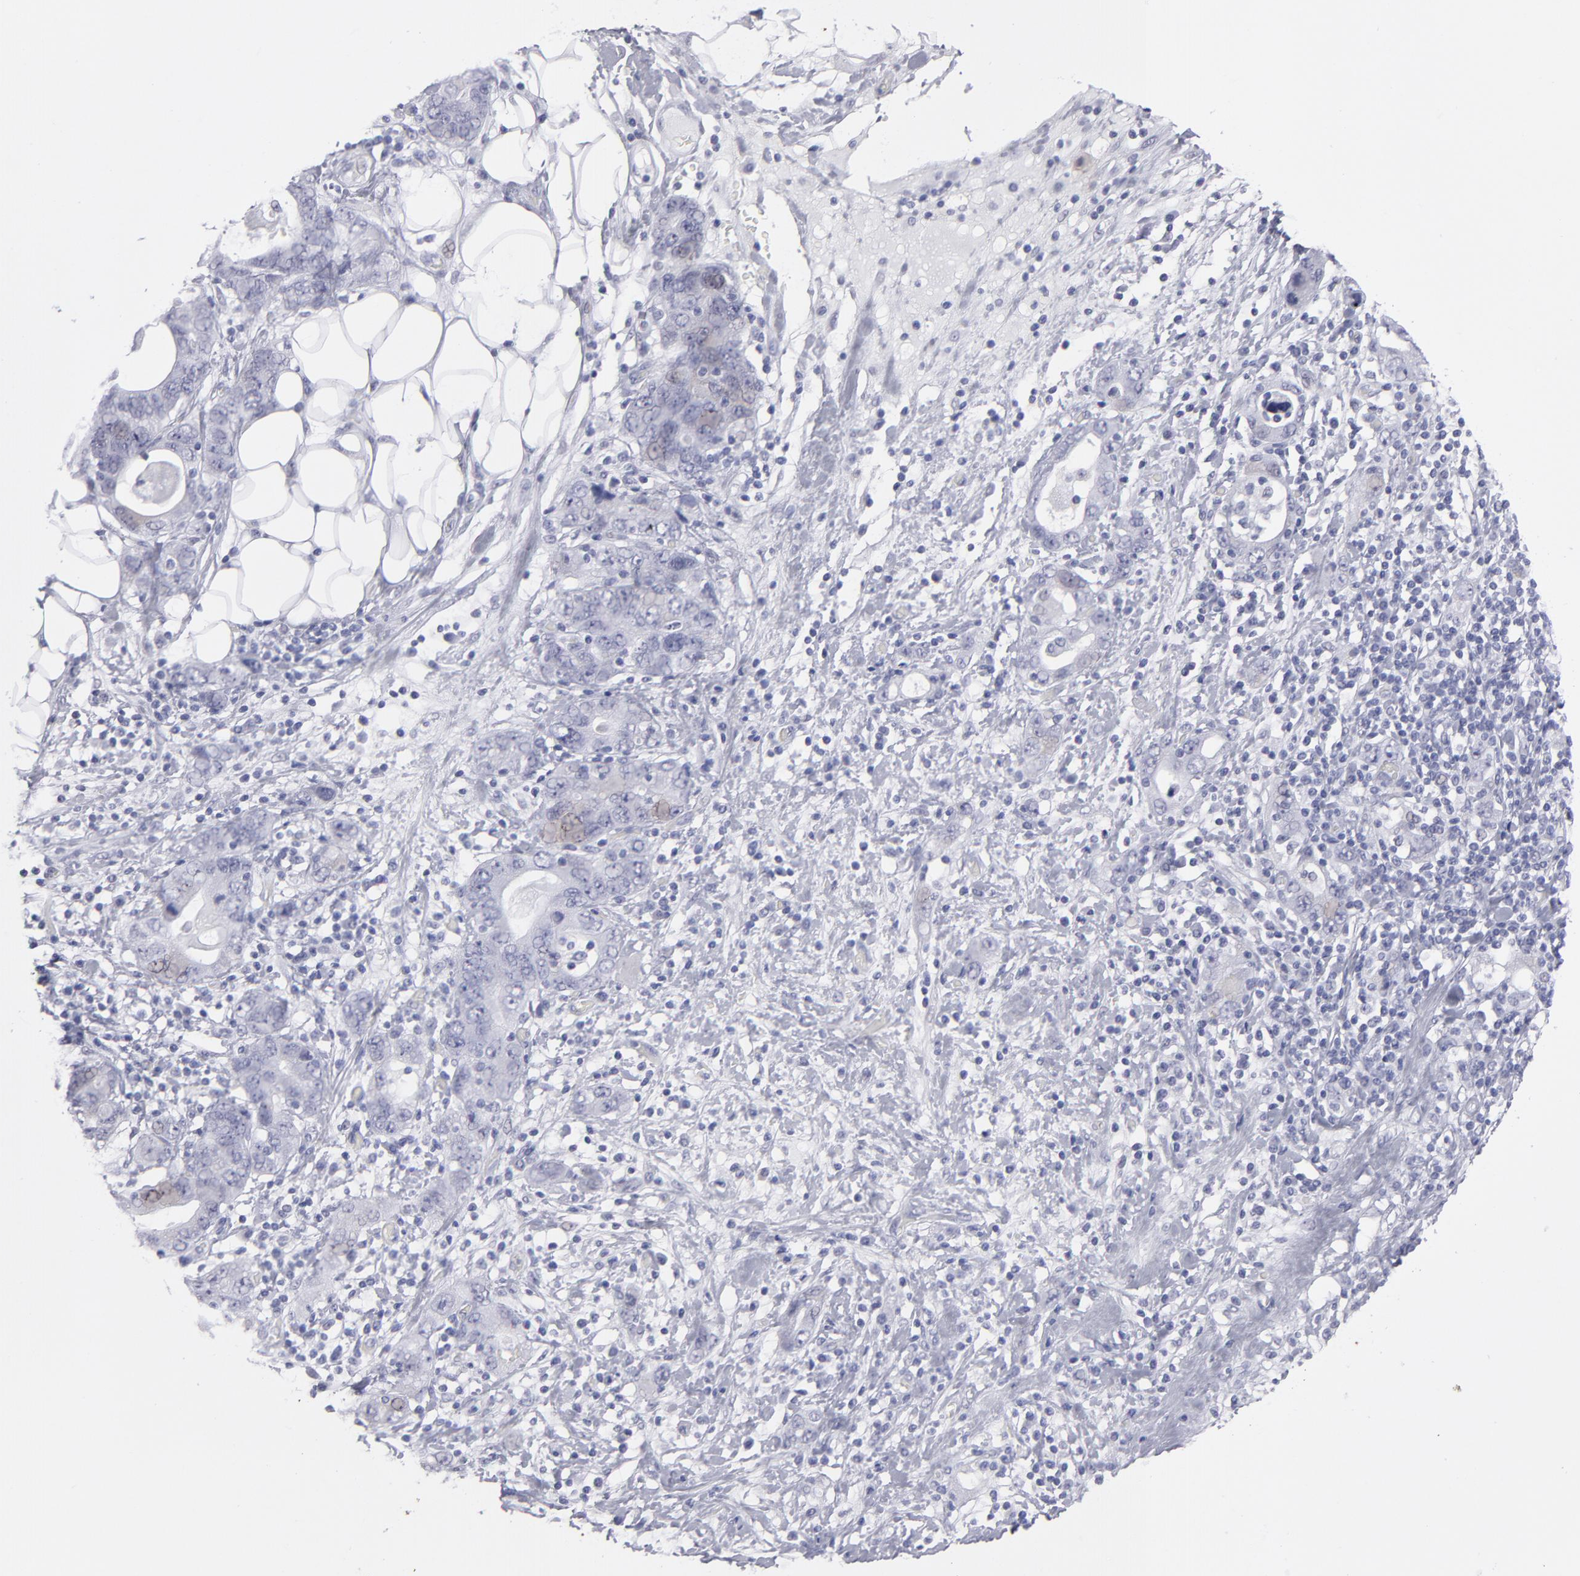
{"staining": {"intensity": "negative", "quantity": "none", "location": "none"}, "tissue": "stomach cancer", "cell_type": "Tumor cells", "image_type": "cancer", "snomed": [{"axis": "morphology", "description": "Adenocarcinoma, NOS"}, {"axis": "topography", "description": "Stomach, lower"}], "caption": "Tumor cells are negative for protein expression in human adenocarcinoma (stomach).", "gene": "ALDOB", "patient": {"sex": "female", "age": 93}}